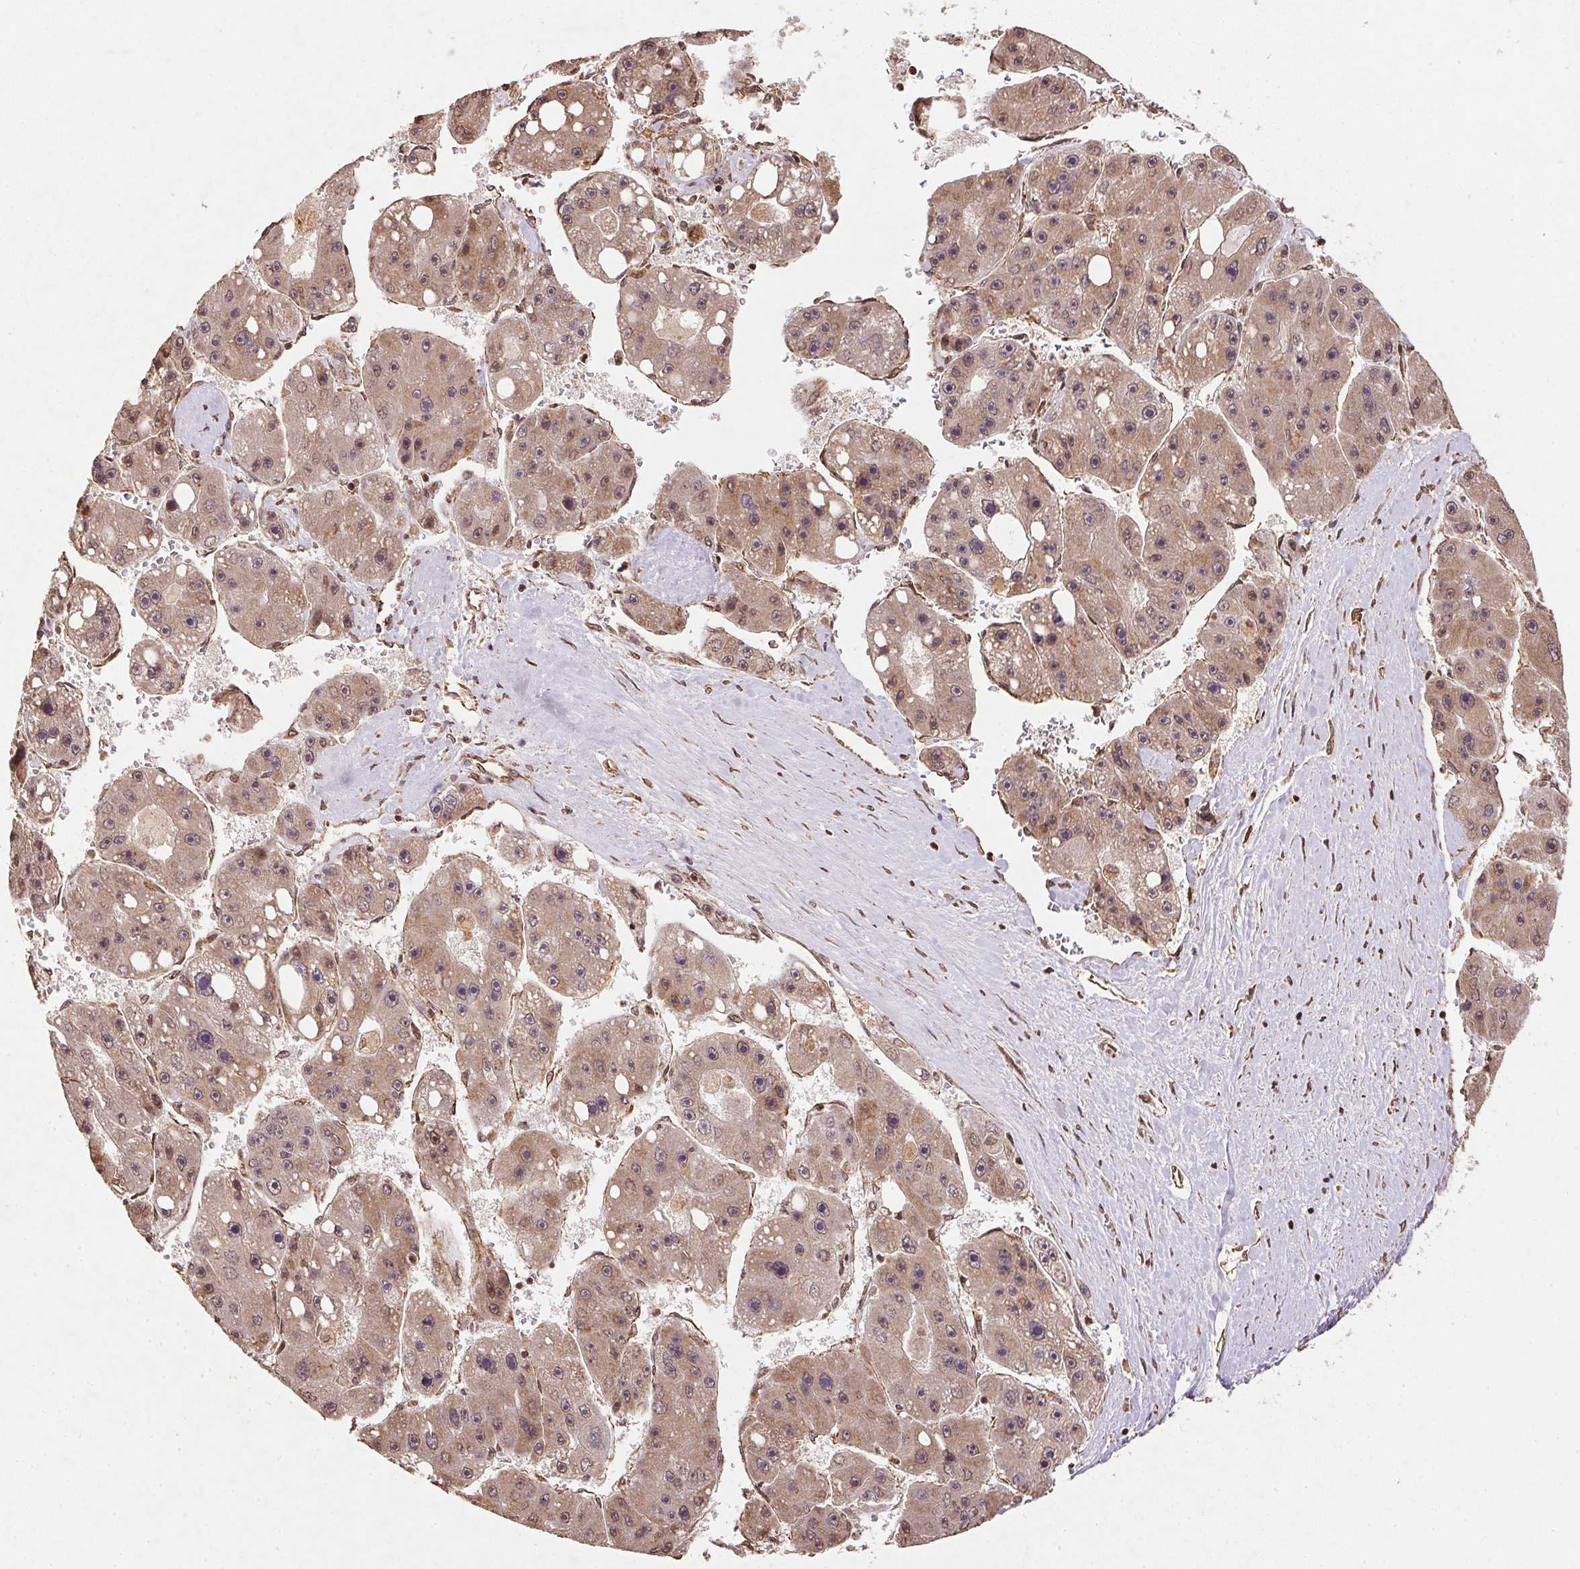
{"staining": {"intensity": "weak", "quantity": "25%-75%", "location": "cytoplasmic/membranous"}, "tissue": "liver cancer", "cell_type": "Tumor cells", "image_type": "cancer", "snomed": [{"axis": "morphology", "description": "Carcinoma, Hepatocellular, NOS"}, {"axis": "topography", "description": "Liver"}], "caption": "Human liver cancer (hepatocellular carcinoma) stained with a brown dye reveals weak cytoplasmic/membranous positive expression in about 25%-75% of tumor cells.", "gene": "SPRED2", "patient": {"sex": "female", "age": 61}}